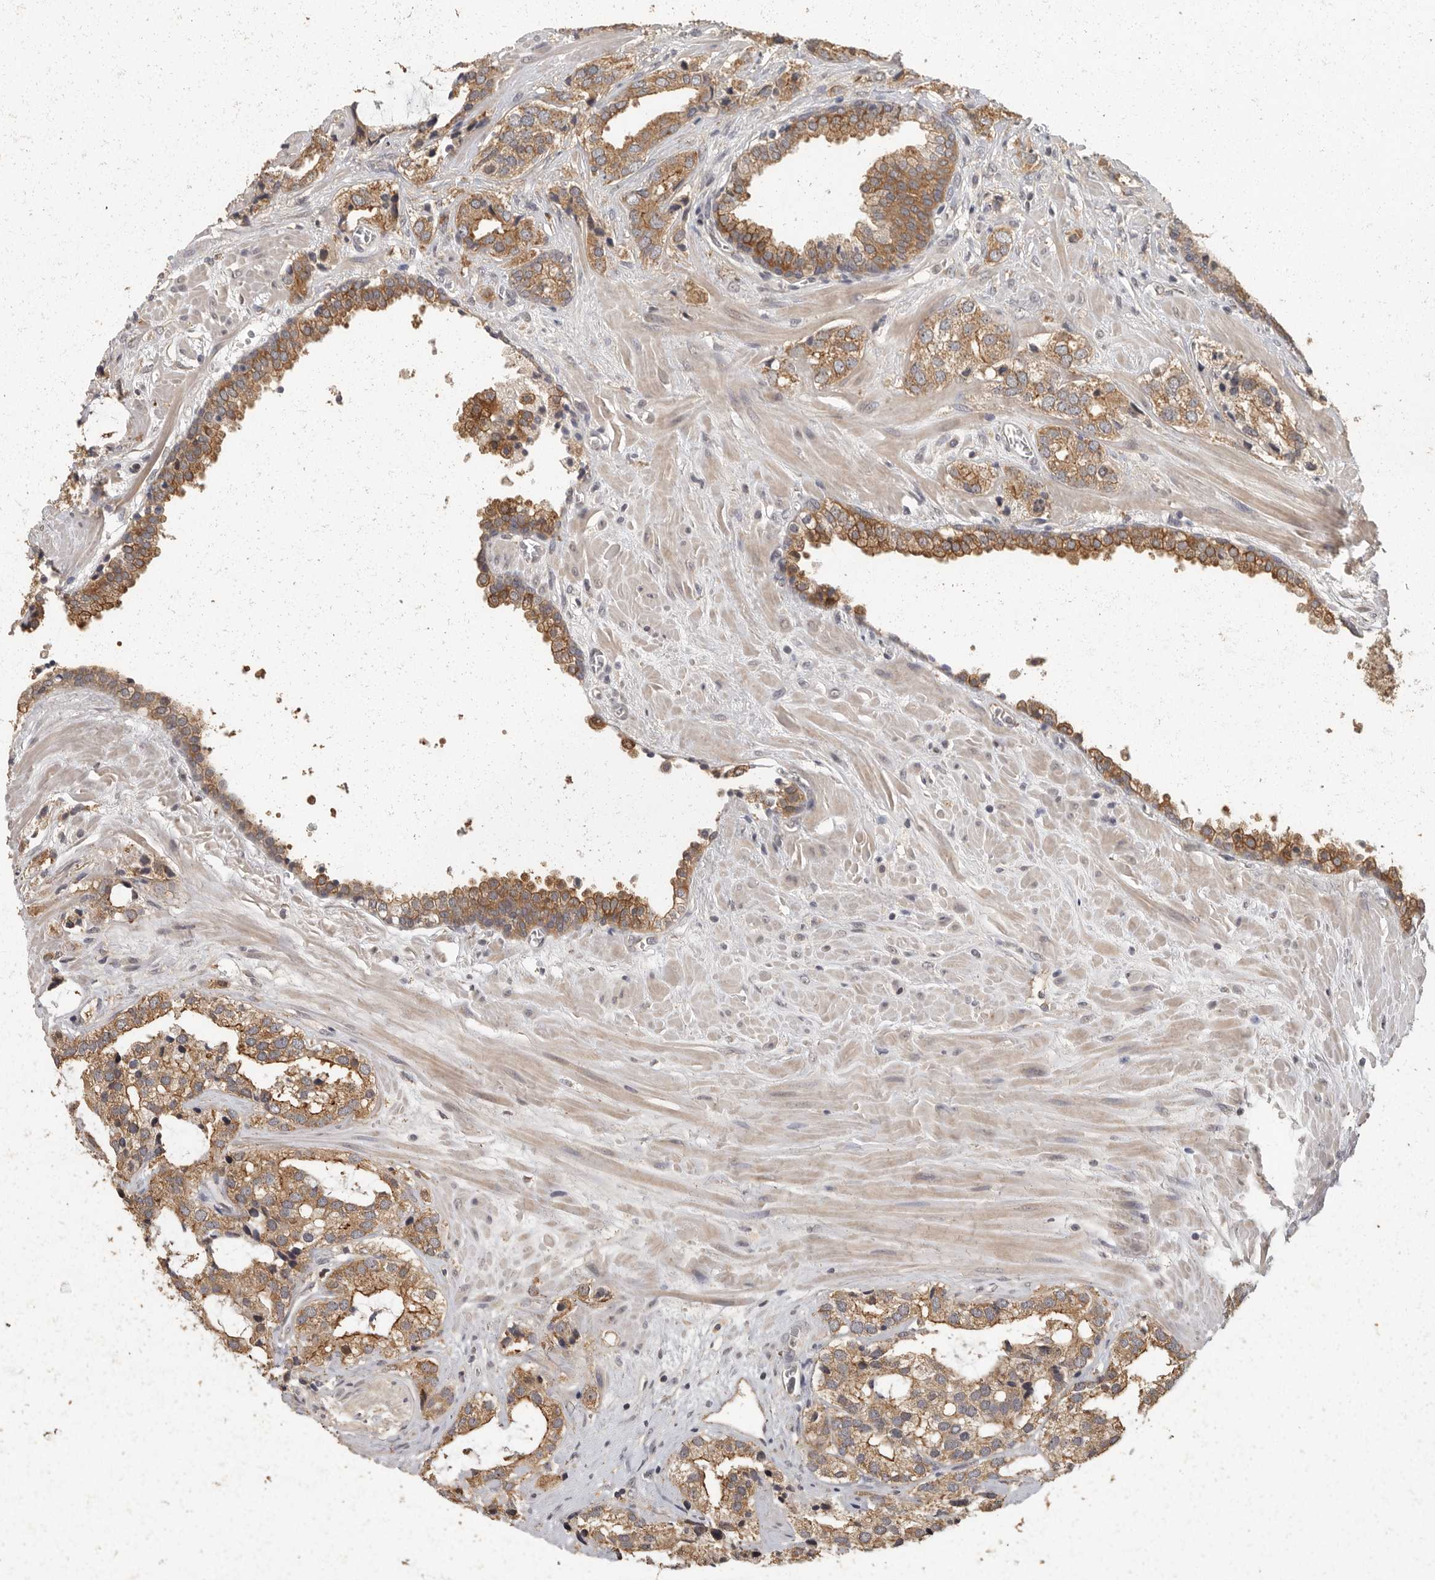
{"staining": {"intensity": "moderate", "quantity": ">75%", "location": "cytoplasmic/membranous"}, "tissue": "prostate cancer", "cell_type": "Tumor cells", "image_type": "cancer", "snomed": [{"axis": "morphology", "description": "Adenocarcinoma, High grade"}, {"axis": "topography", "description": "Prostate"}], "caption": "IHC staining of adenocarcinoma (high-grade) (prostate), which reveals medium levels of moderate cytoplasmic/membranous positivity in approximately >75% of tumor cells indicating moderate cytoplasmic/membranous protein expression. The staining was performed using DAB (brown) for protein detection and nuclei were counterstained in hematoxylin (blue).", "gene": "BAIAP2", "patient": {"sex": "male", "age": 66}}